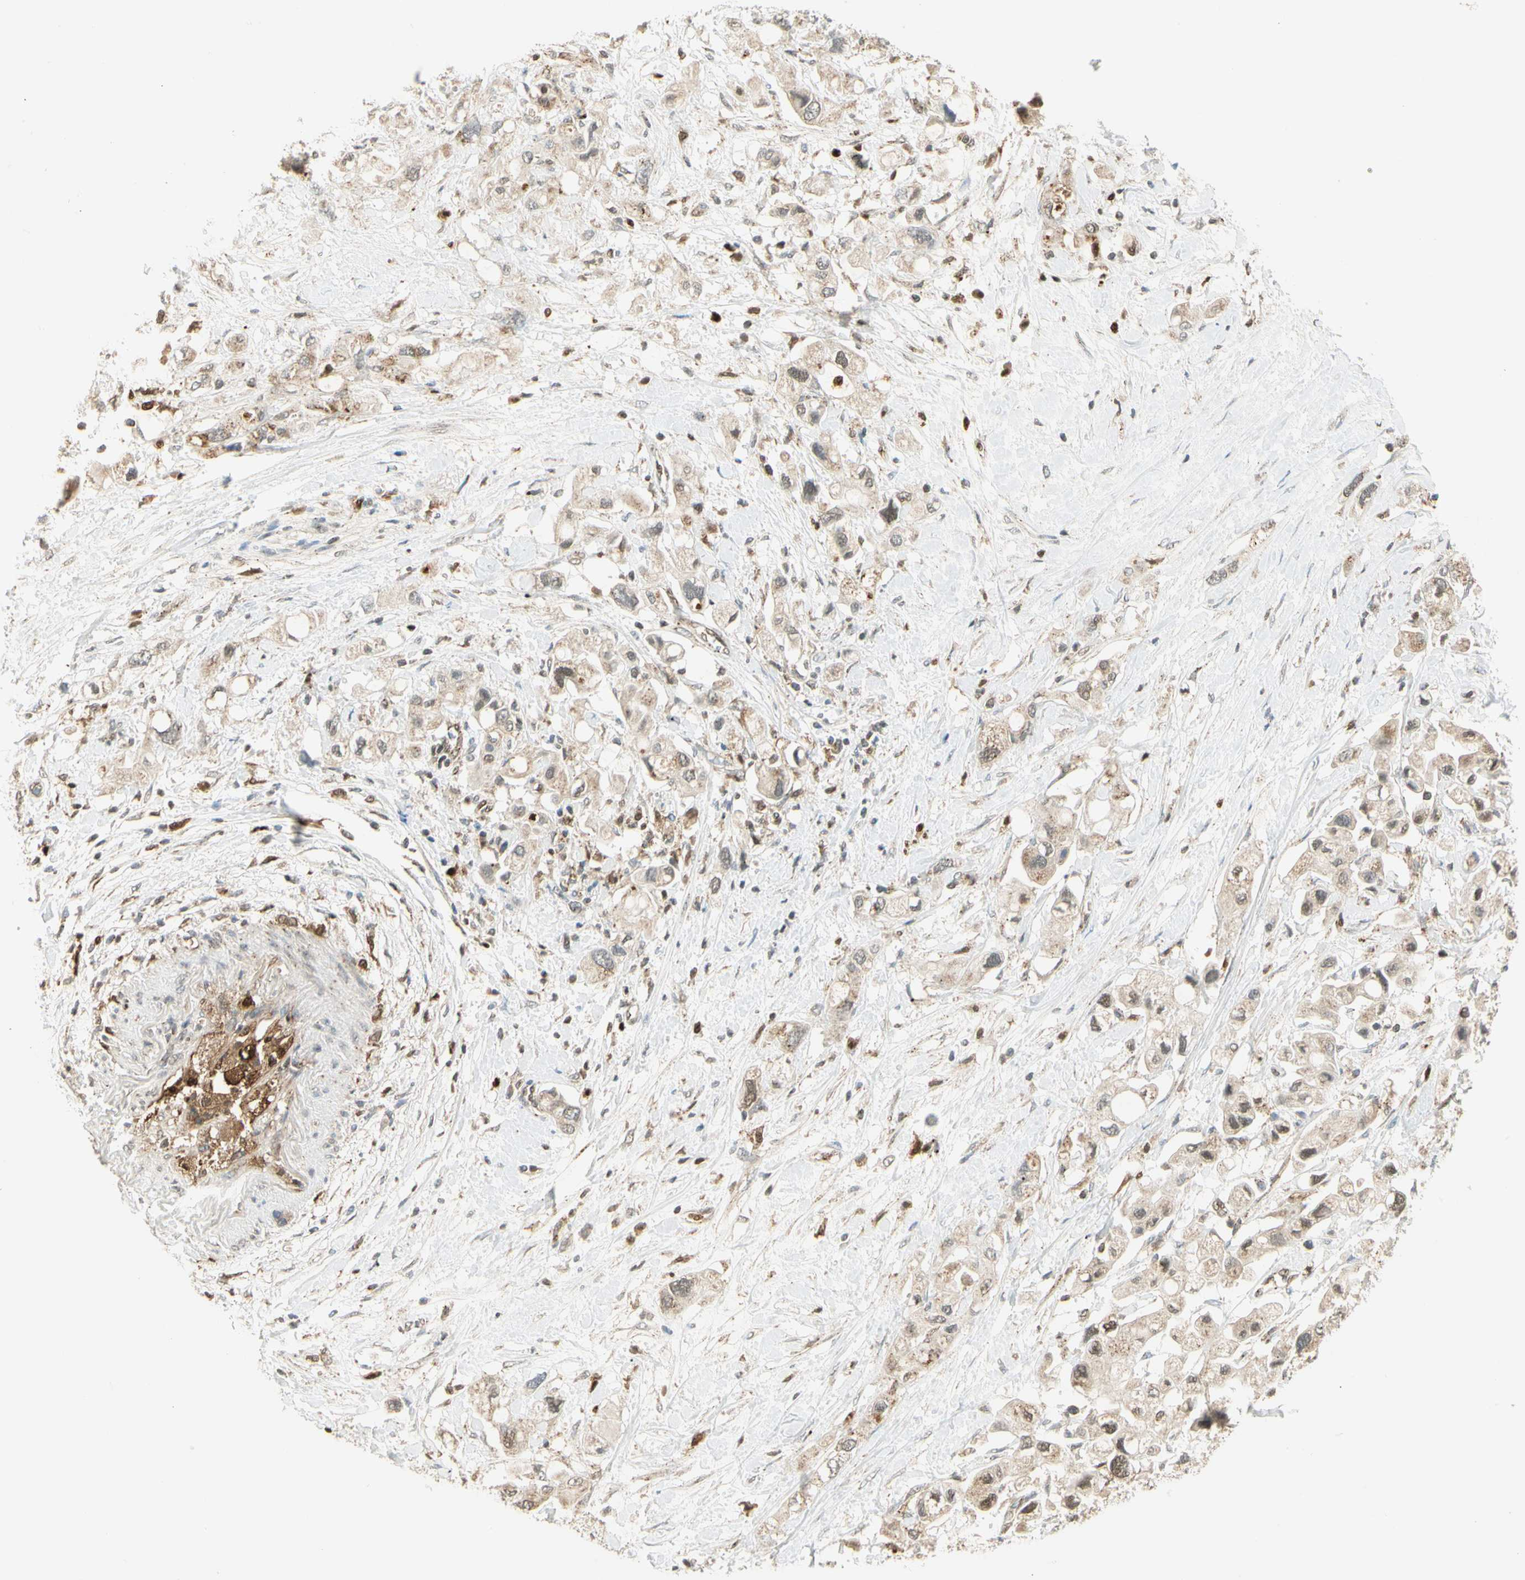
{"staining": {"intensity": "weak", "quantity": "25%-75%", "location": "cytoplasmic/membranous"}, "tissue": "pancreatic cancer", "cell_type": "Tumor cells", "image_type": "cancer", "snomed": [{"axis": "morphology", "description": "Adenocarcinoma, NOS"}, {"axis": "topography", "description": "Pancreas"}], "caption": "A photomicrograph of human pancreatic adenocarcinoma stained for a protein displays weak cytoplasmic/membranous brown staining in tumor cells. The staining is performed using DAB brown chromogen to label protein expression. The nuclei are counter-stained blue using hematoxylin.", "gene": "LTA4H", "patient": {"sex": "female", "age": 56}}